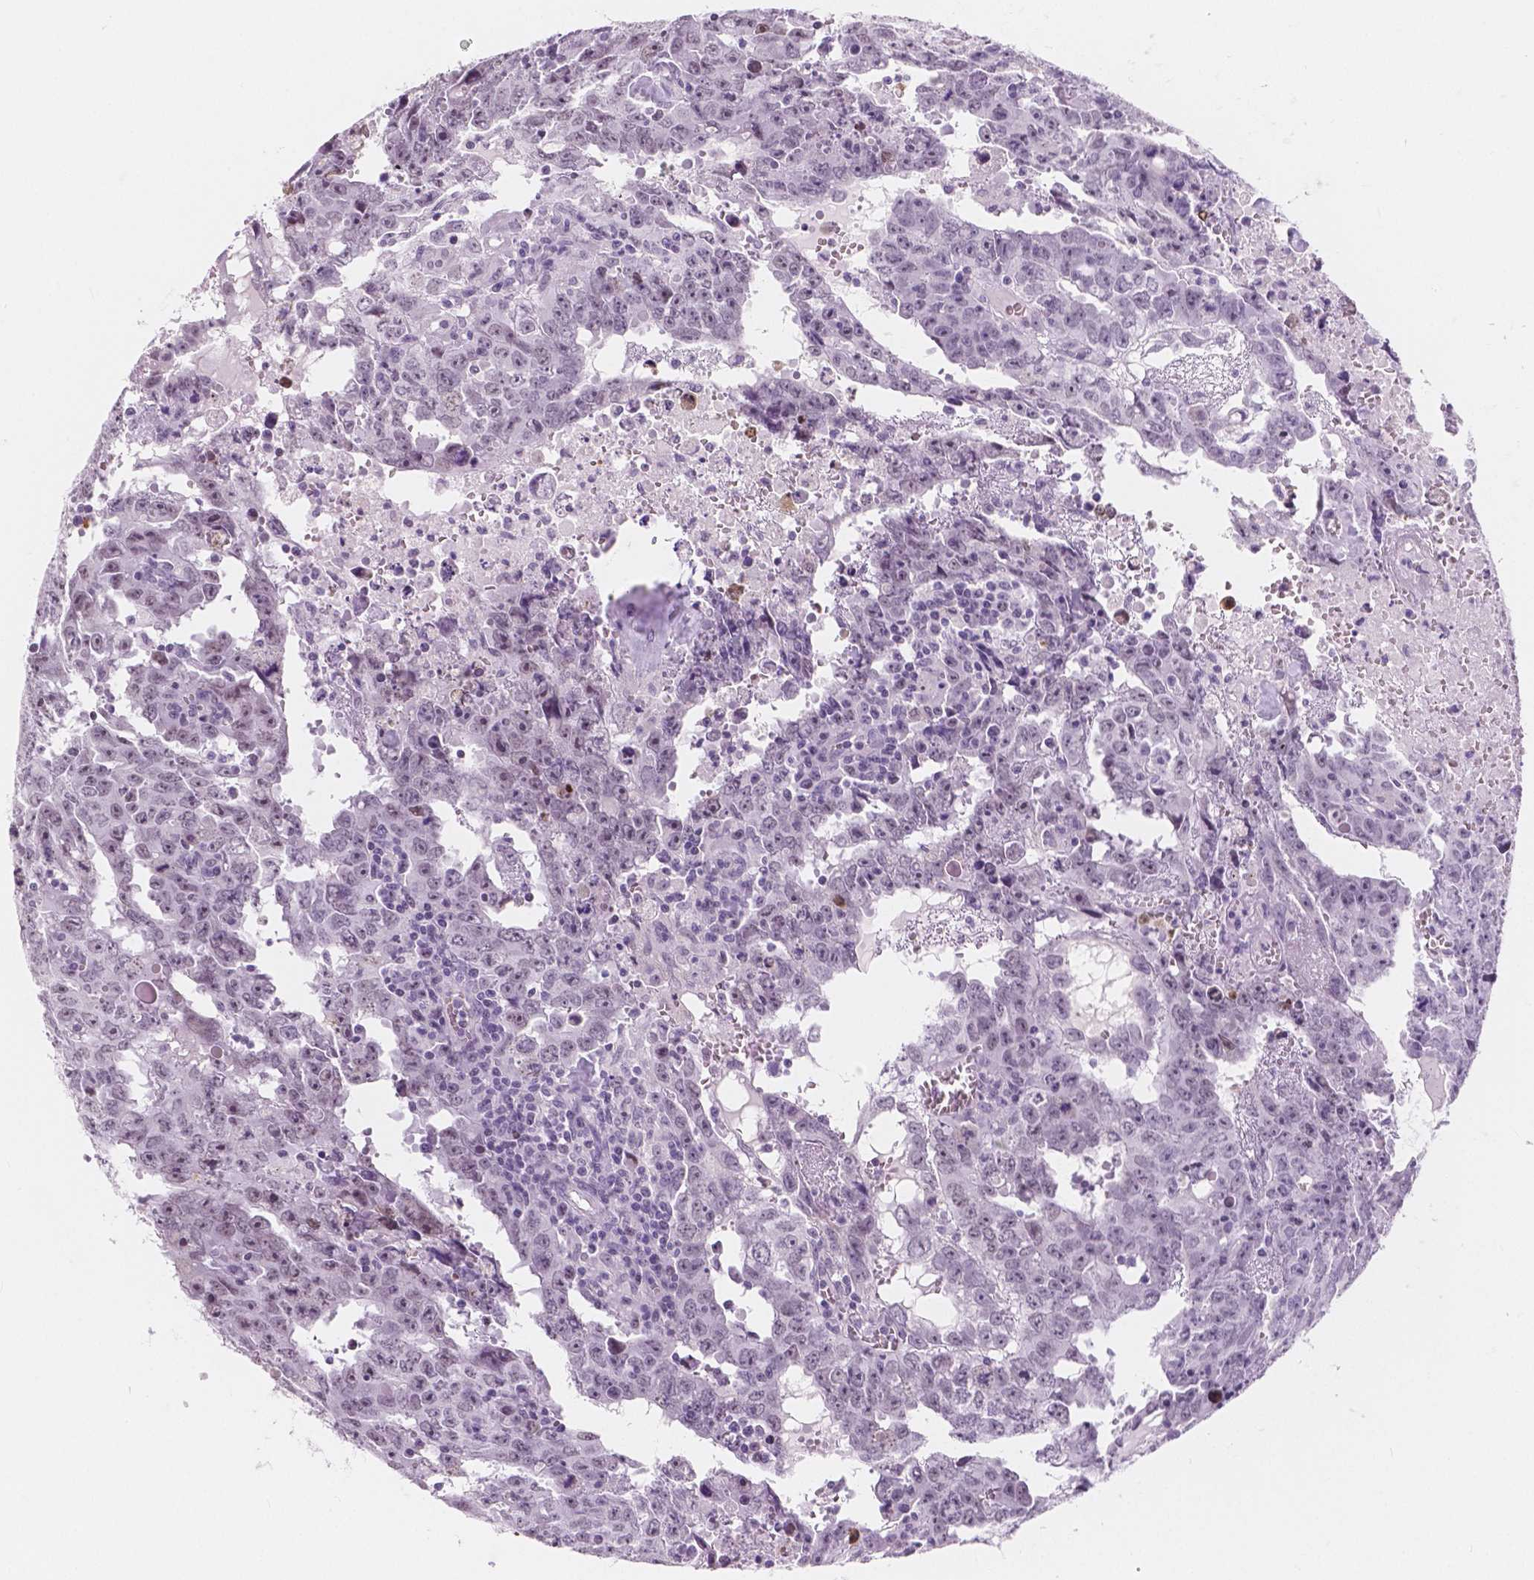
{"staining": {"intensity": "moderate", "quantity": "<25%", "location": "nuclear"}, "tissue": "testis cancer", "cell_type": "Tumor cells", "image_type": "cancer", "snomed": [{"axis": "morphology", "description": "Carcinoma, Embryonal, NOS"}, {"axis": "topography", "description": "Testis"}], "caption": "Human embryonal carcinoma (testis) stained with a protein marker demonstrates moderate staining in tumor cells.", "gene": "NOLC1", "patient": {"sex": "male", "age": 22}}